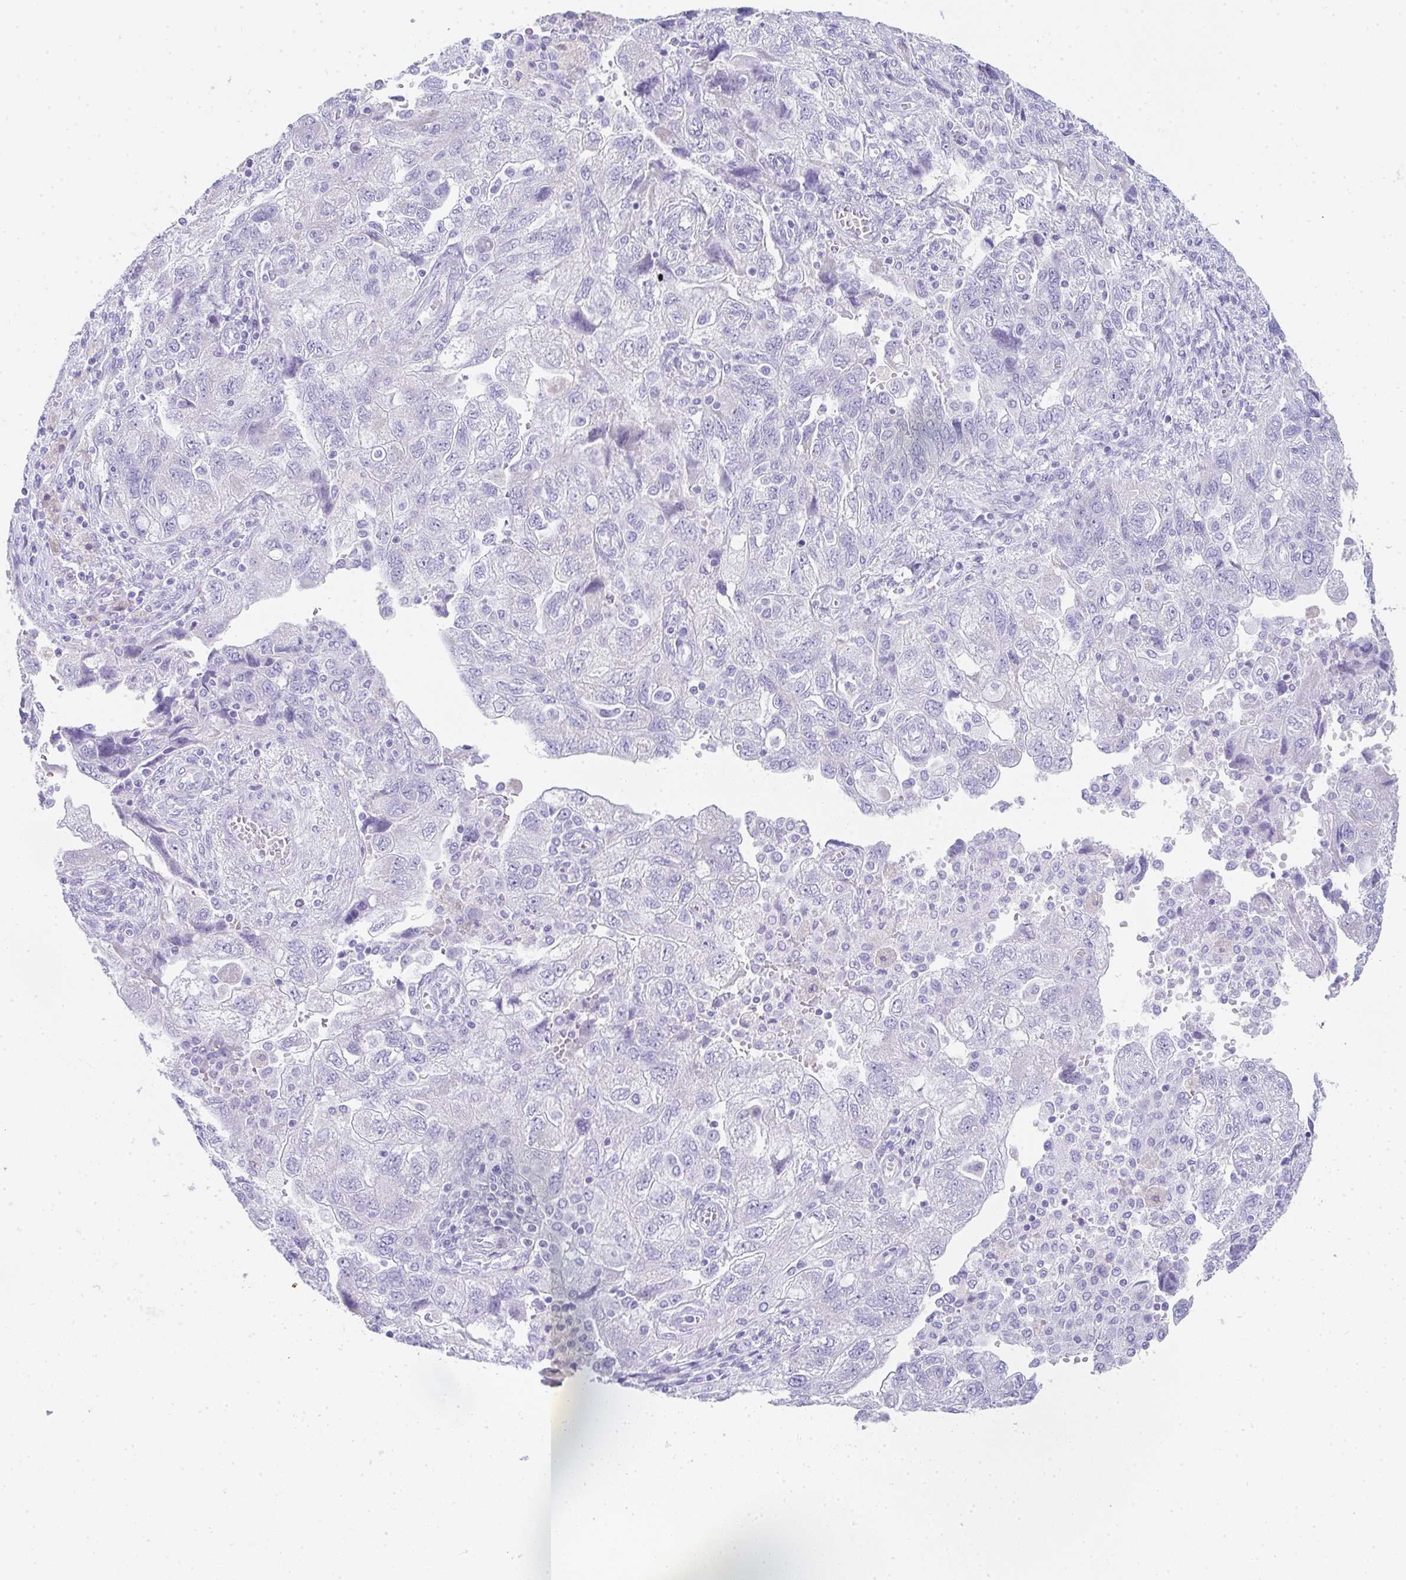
{"staining": {"intensity": "weak", "quantity": "25%-75%", "location": "cytoplasmic/membranous"}, "tissue": "ovarian cancer", "cell_type": "Tumor cells", "image_type": "cancer", "snomed": [{"axis": "morphology", "description": "Carcinoma, NOS"}, {"axis": "morphology", "description": "Cystadenocarcinoma, serous, NOS"}, {"axis": "topography", "description": "Ovary"}], "caption": "Immunohistochemistry (IHC) photomicrograph of neoplastic tissue: ovarian serous cystadenocarcinoma stained using IHC displays low levels of weak protein expression localized specifically in the cytoplasmic/membranous of tumor cells, appearing as a cytoplasmic/membranous brown color.", "gene": "RLF", "patient": {"sex": "female", "age": 69}}